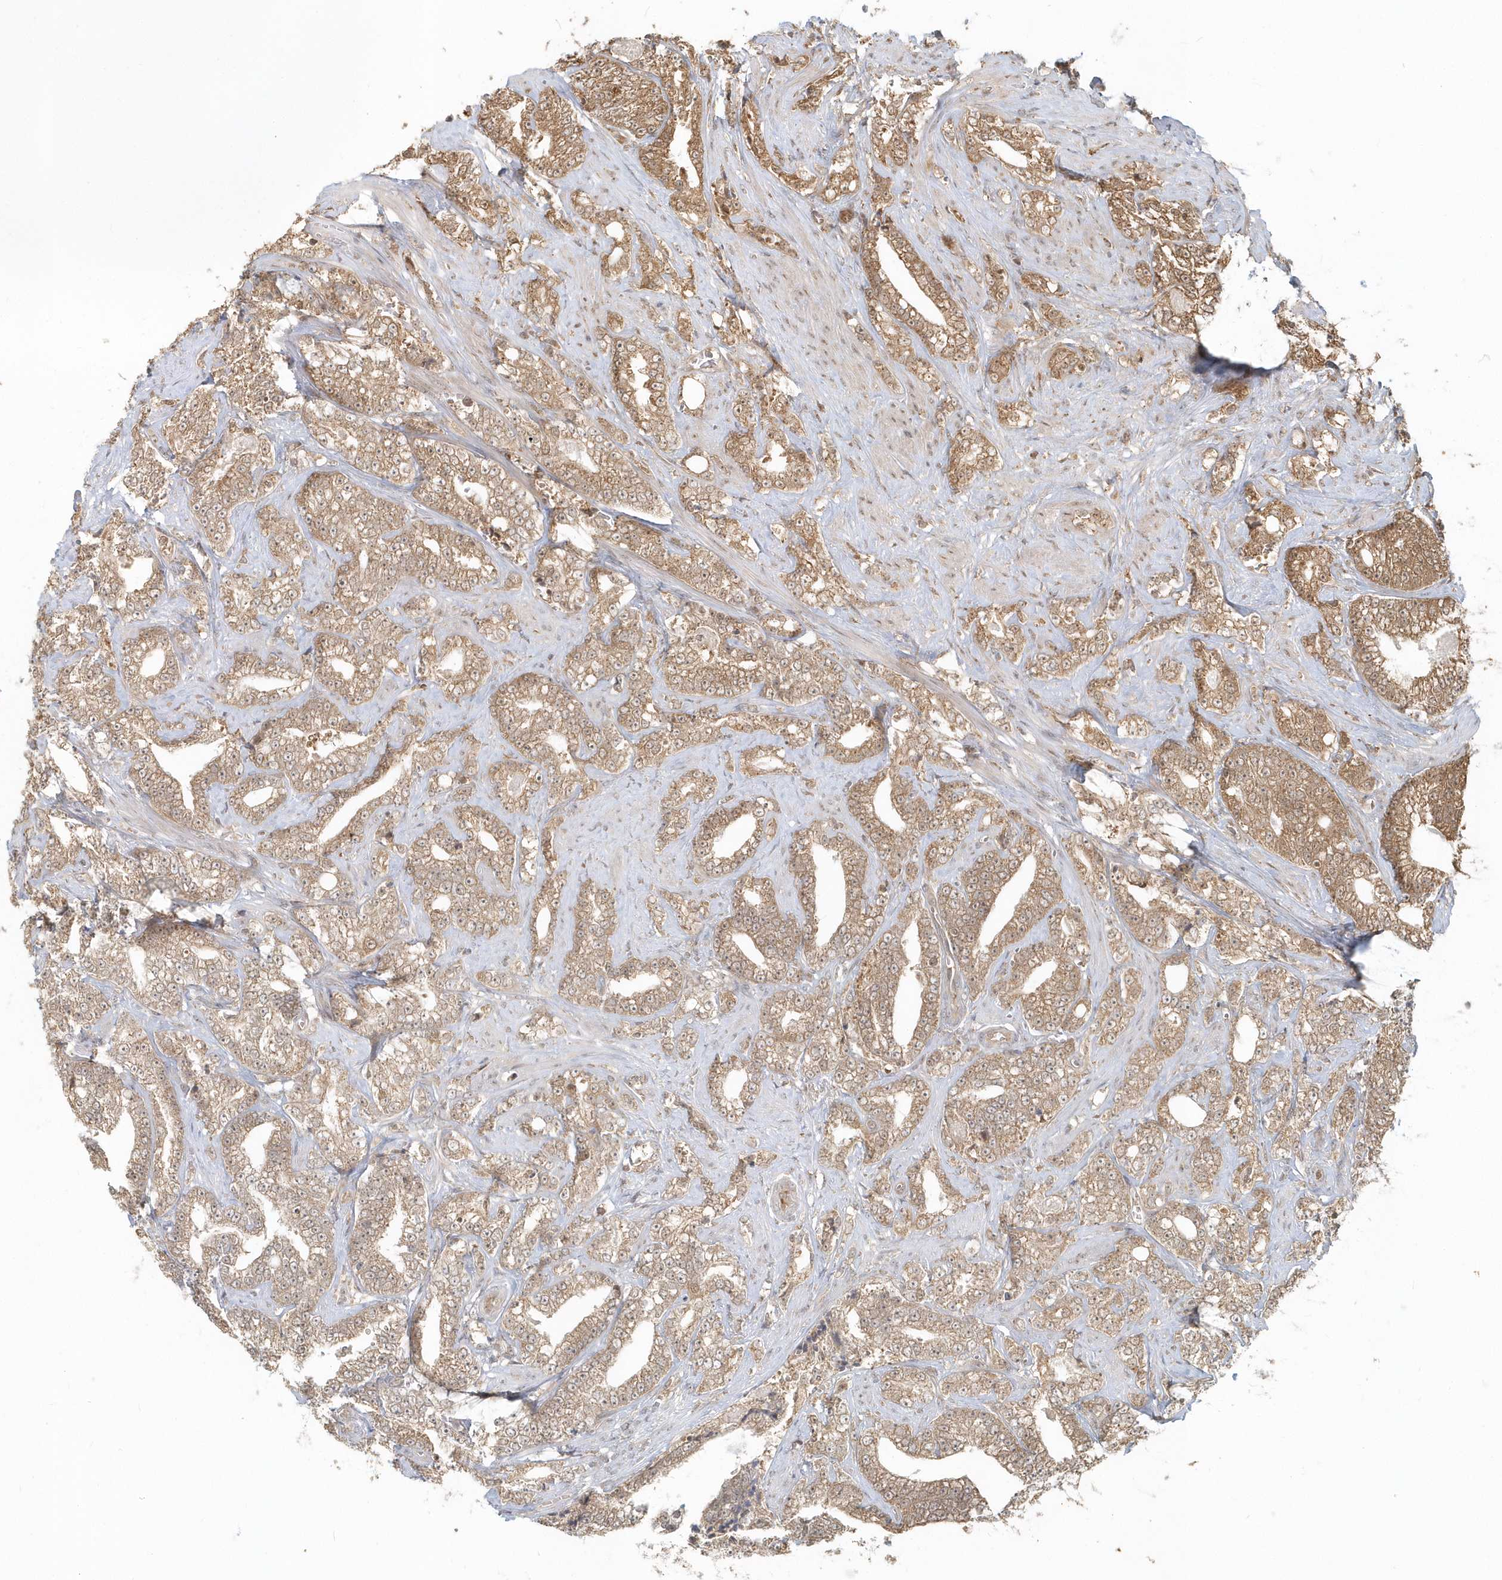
{"staining": {"intensity": "moderate", "quantity": ">75%", "location": "cytoplasmic/membranous"}, "tissue": "prostate cancer", "cell_type": "Tumor cells", "image_type": "cancer", "snomed": [{"axis": "morphology", "description": "Adenocarcinoma, High grade"}, {"axis": "topography", "description": "Prostate and seminal vesicle, NOS"}], "caption": "Immunohistochemical staining of high-grade adenocarcinoma (prostate) displays medium levels of moderate cytoplasmic/membranous protein staining in approximately >75% of tumor cells. (DAB (3,3'-diaminobenzidine) IHC with brightfield microscopy, high magnification).", "gene": "PSMD6", "patient": {"sex": "male", "age": 67}}